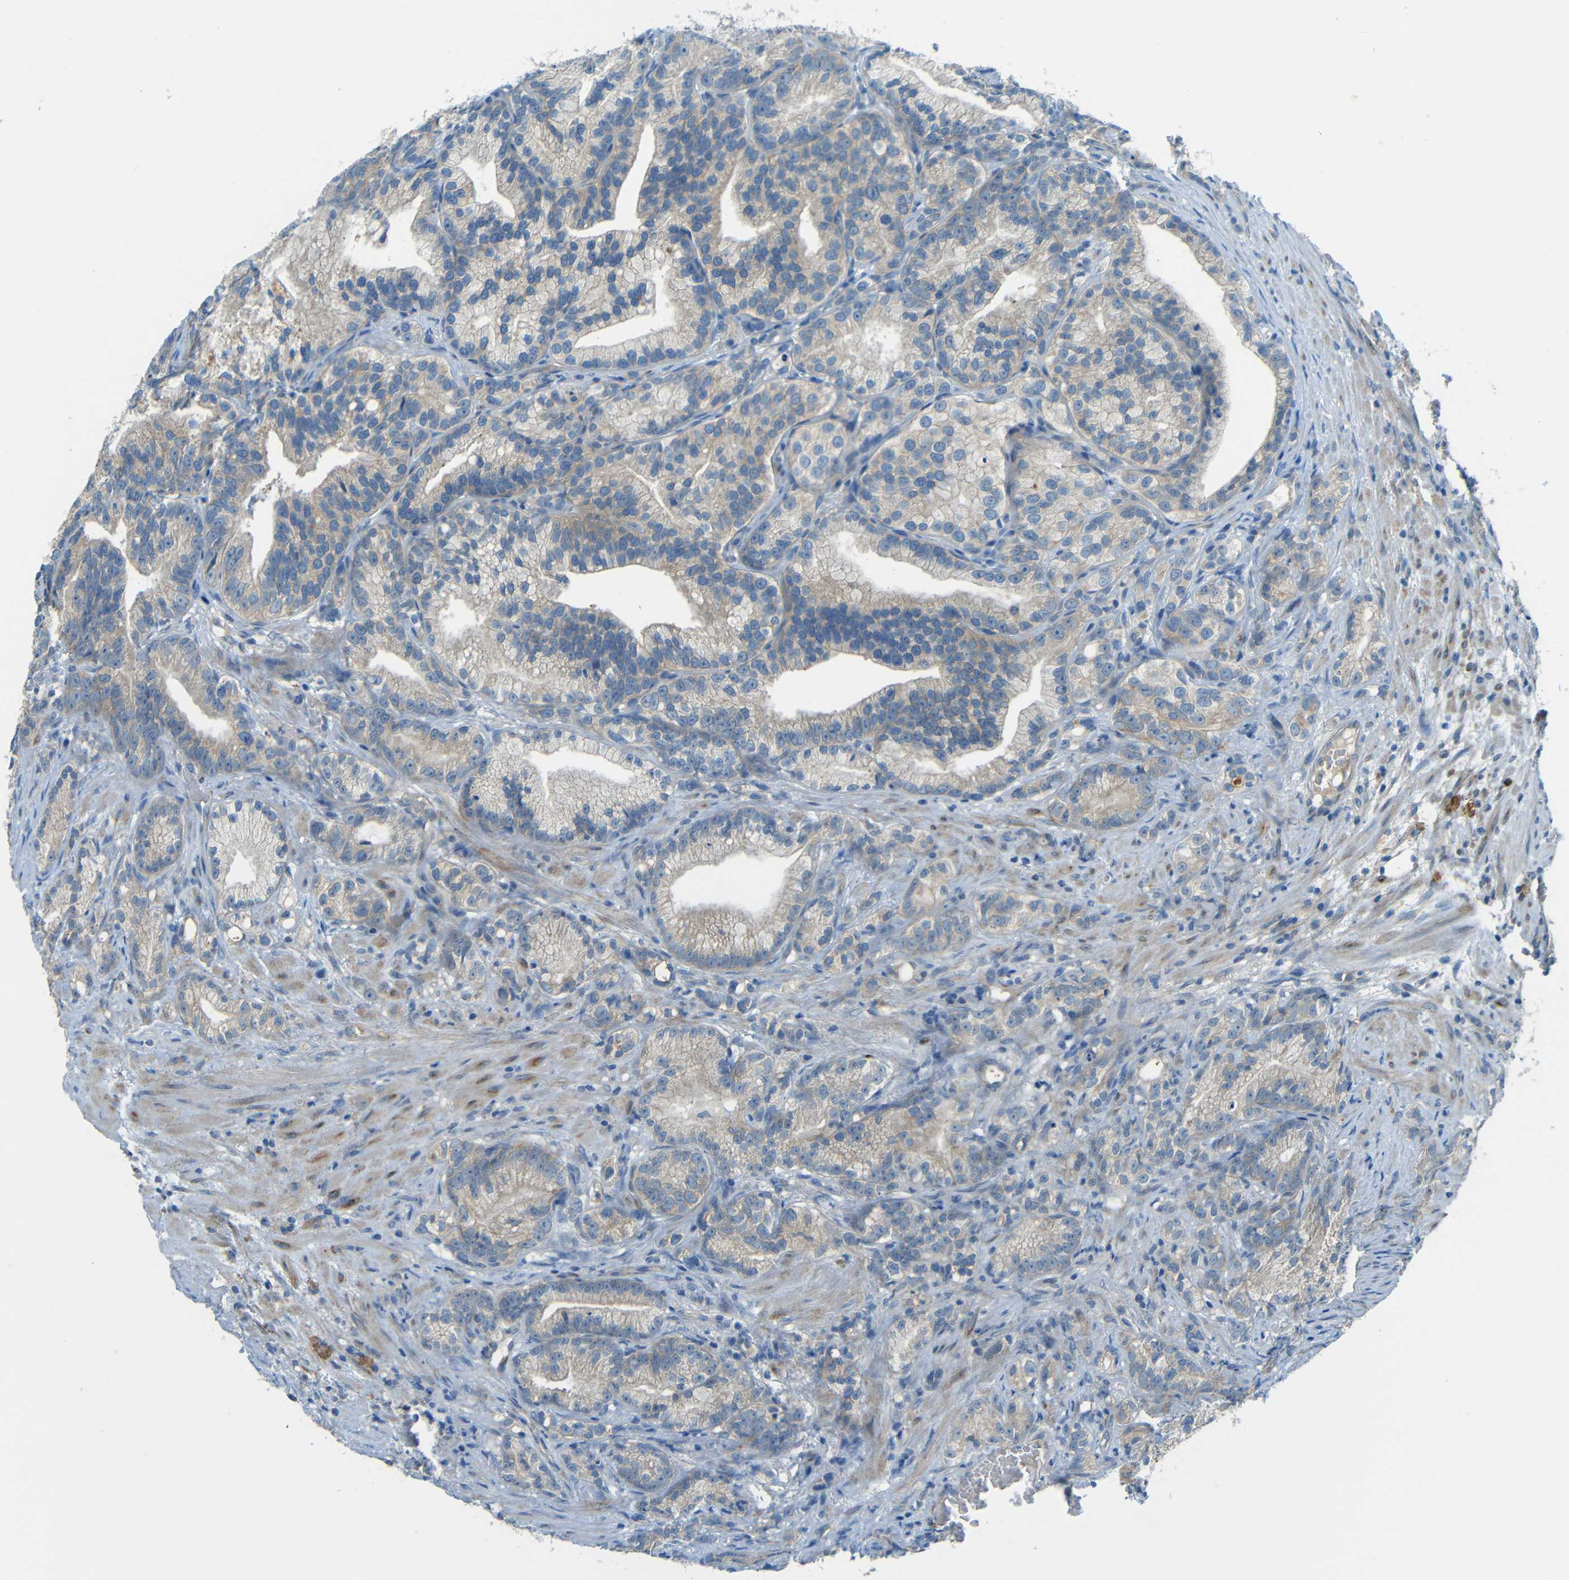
{"staining": {"intensity": "weak", "quantity": "25%-75%", "location": "cytoplasmic/membranous"}, "tissue": "prostate cancer", "cell_type": "Tumor cells", "image_type": "cancer", "snomed": [{"axis": "morphology", "description": "Adenocarcinoma, Low grade"}, {"axis": "topography", "description": "Prostate"}], "caption": "Protein staining demonstrates weak cytoplasmic/membranous staining in approximately 25%-75% of tumor cells in prostate adenocarcinoma (low-grade).", "gene": "CYP26B1", "patient": {"sex": "male", "age": 89}}